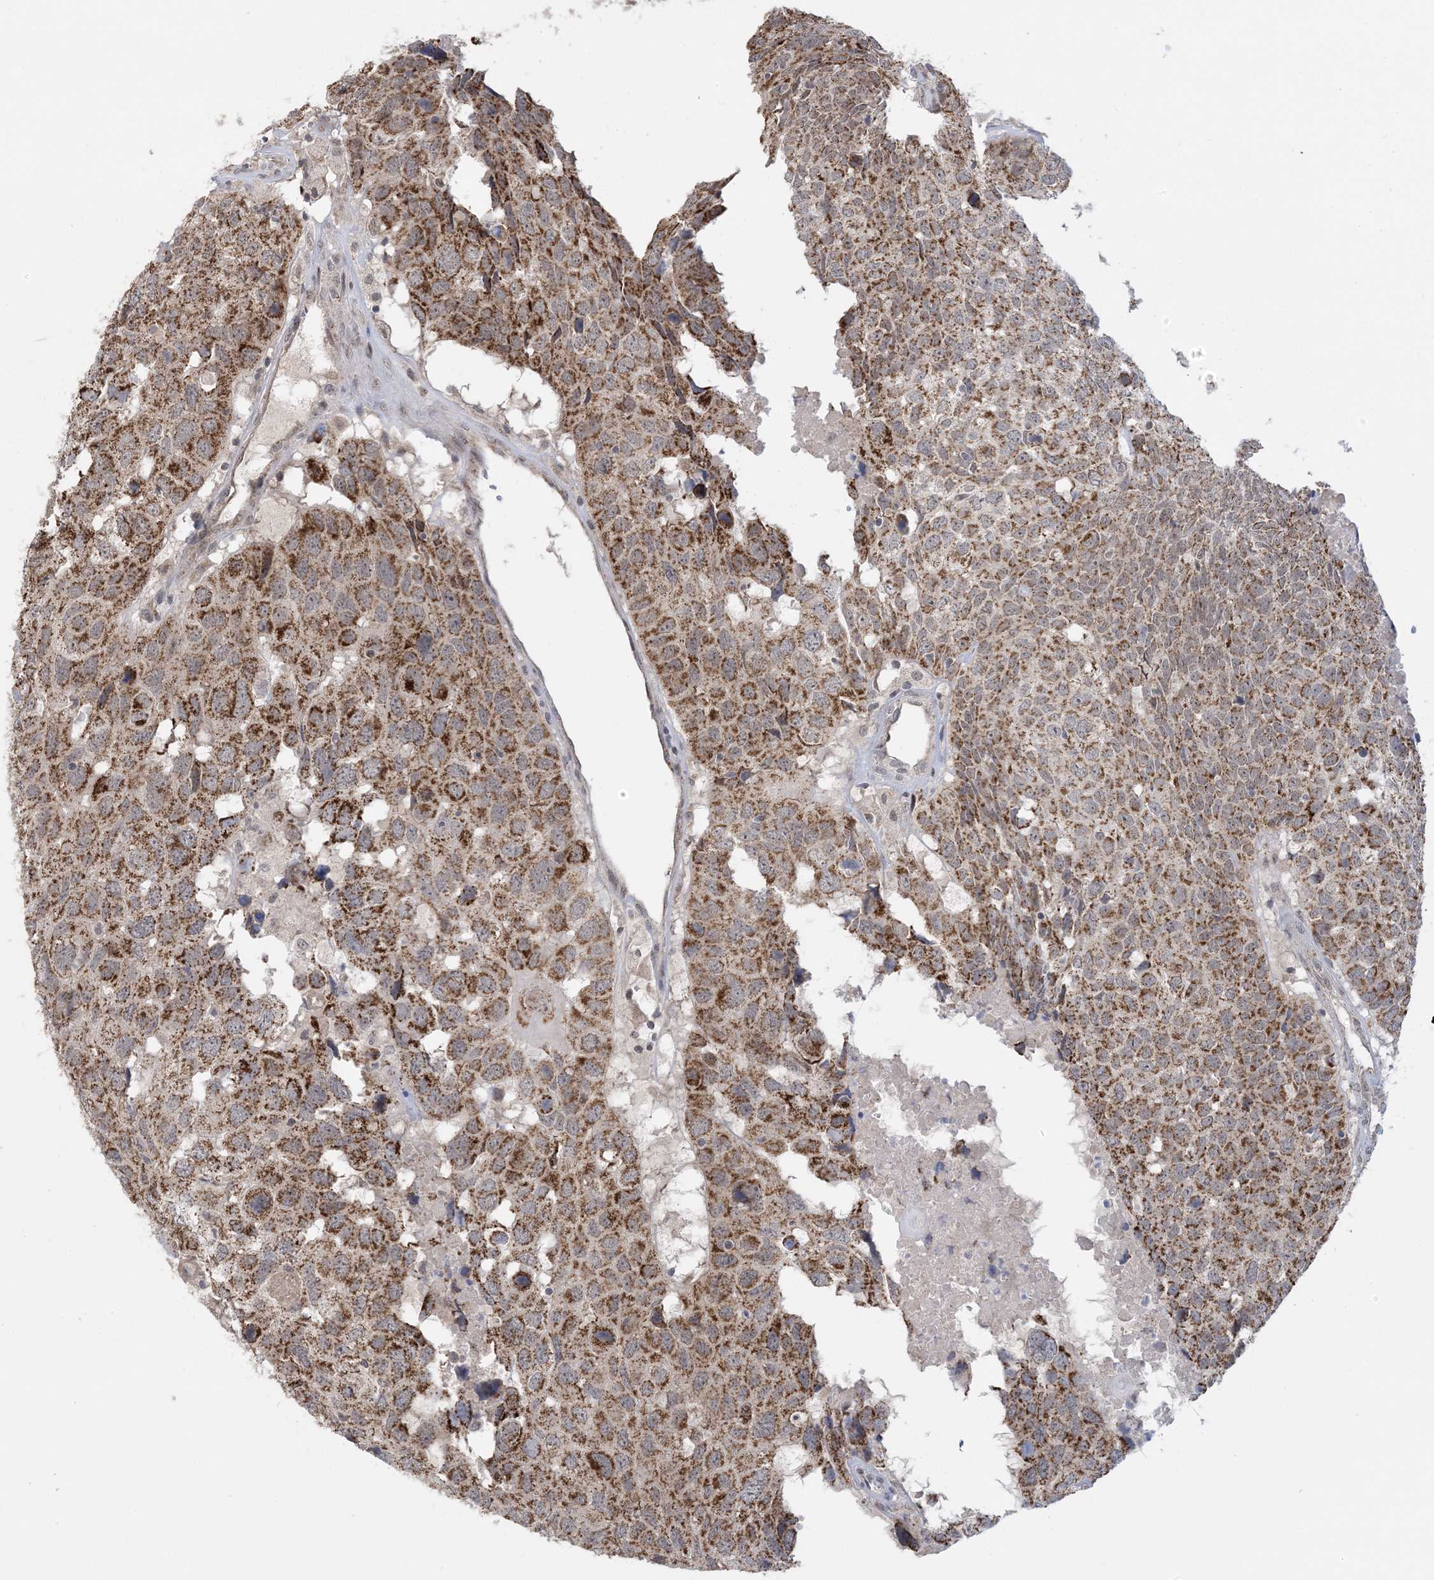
{"staining": {"intensity": "moderate", "quantity": ">75%", "location": "cytoplasmic/membranous"}, "tissue": "head and neck cancer", "cell_type": "Tumor cells", "image_type": "cancer", "snomed": [{"axis": "morphology", "description": "Squamous cell carcinoma, NOS"}, {"axis": "topography", "description": "Head-Neck"}], "caption": "There is medium levels of moderate cytoplasmic/membranous staining in tumor cells of squamous cell carcinoma (head and neck), as demonstrated by immunohistochemical staining (brown color).", "gene": "TRMT10C", "patient": {"sex": "male", "age": 66}}